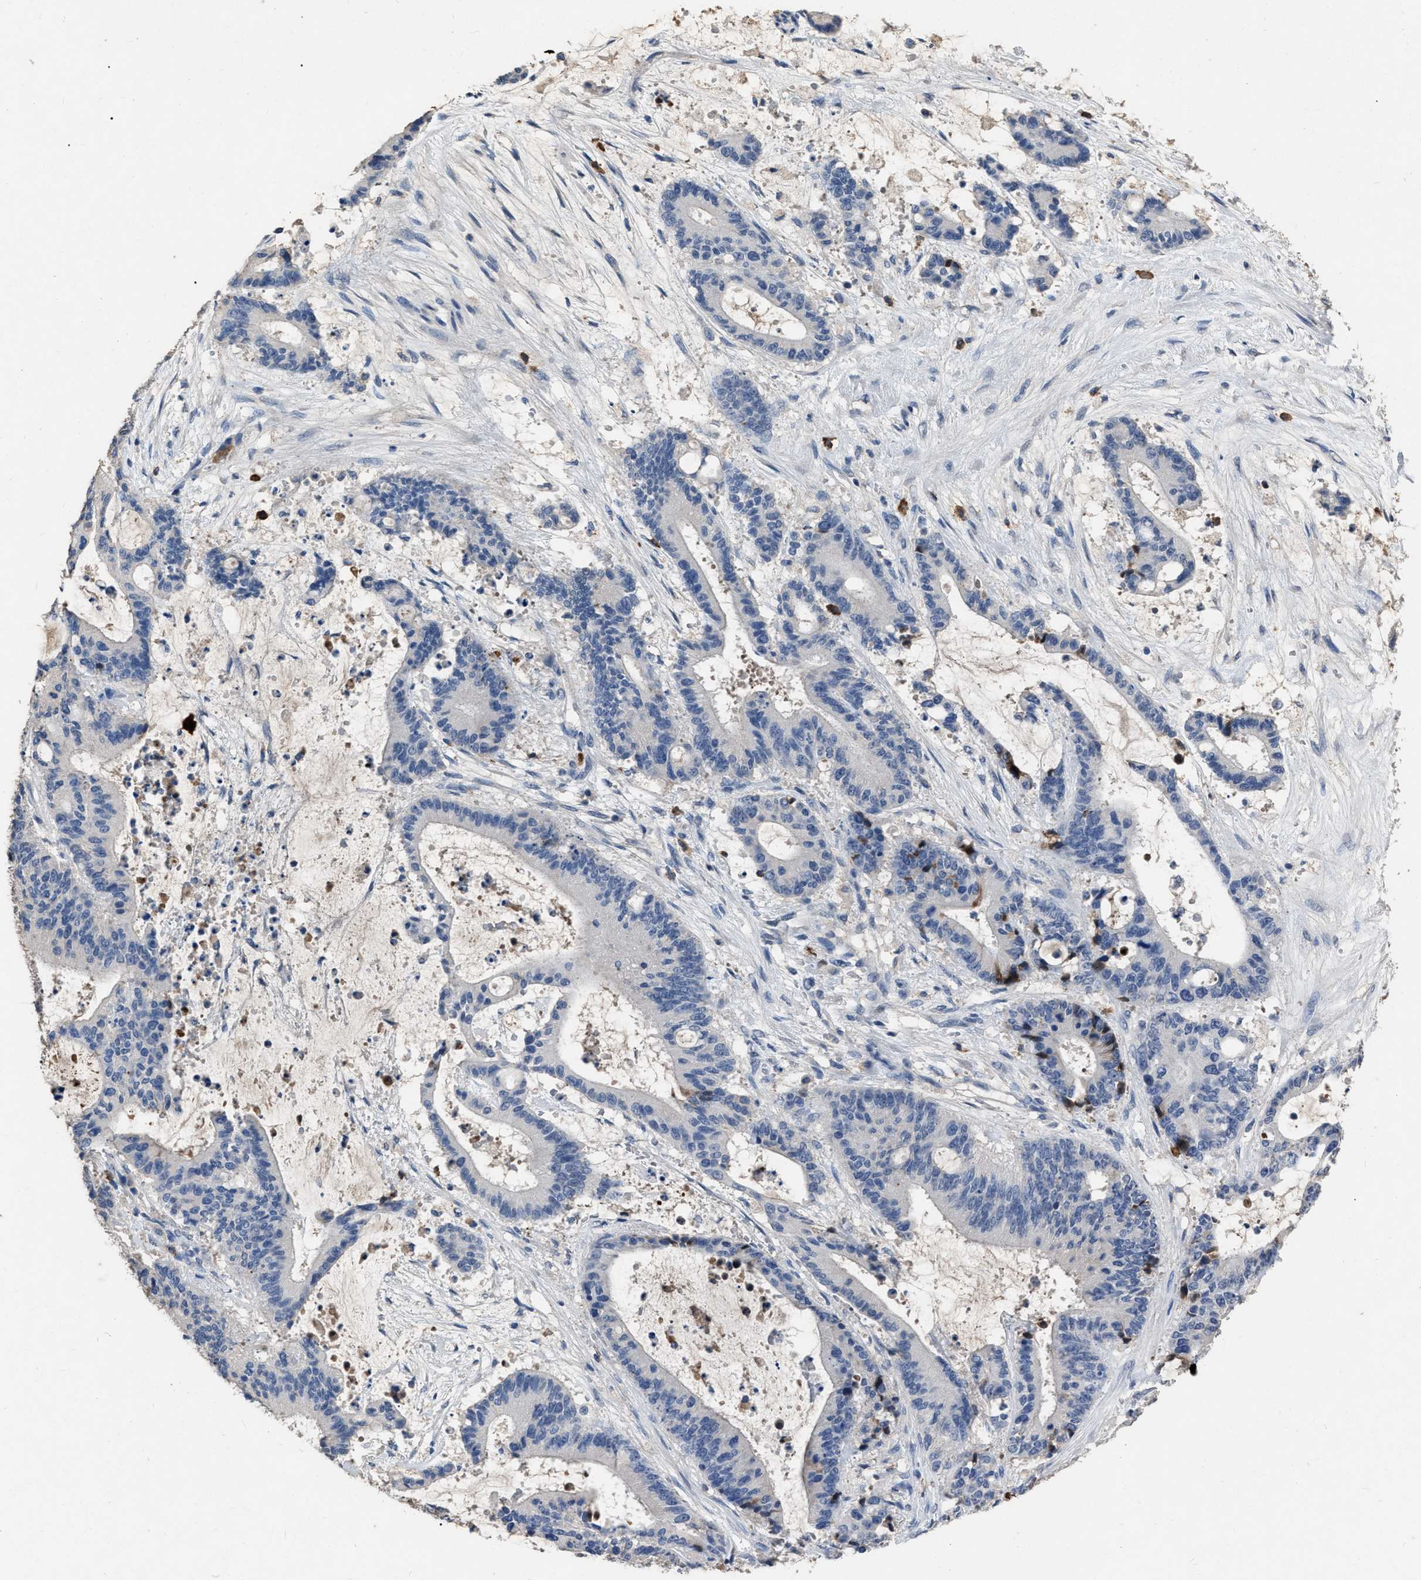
{"staining": {"intensity": "negative", "quantity": "none", "location": "none"}, "tissue": "liver cancer", "cell_type": "Tumor cells", "image_type": "cancer", "snomed": [{"axis": "morphology", "description": "Normal tissue, NOS"}, {"axis": "morphology", "description": "Cholangiocarcinoma"}, {"axis": "topography", "description": "Liver"}, {"axis": "topography", "description": "Peripheral nerve tissue"}], "caption": "High magnification brightfield microscopy of liver cancer stained with DAB (3,3'-diaminobenzidine) (brown) and counterstained with hematoxylin (blue): tumor cells show no significant positivity.", "gene": "HABP2", "patient": {"sex": "female", "age": 73}}